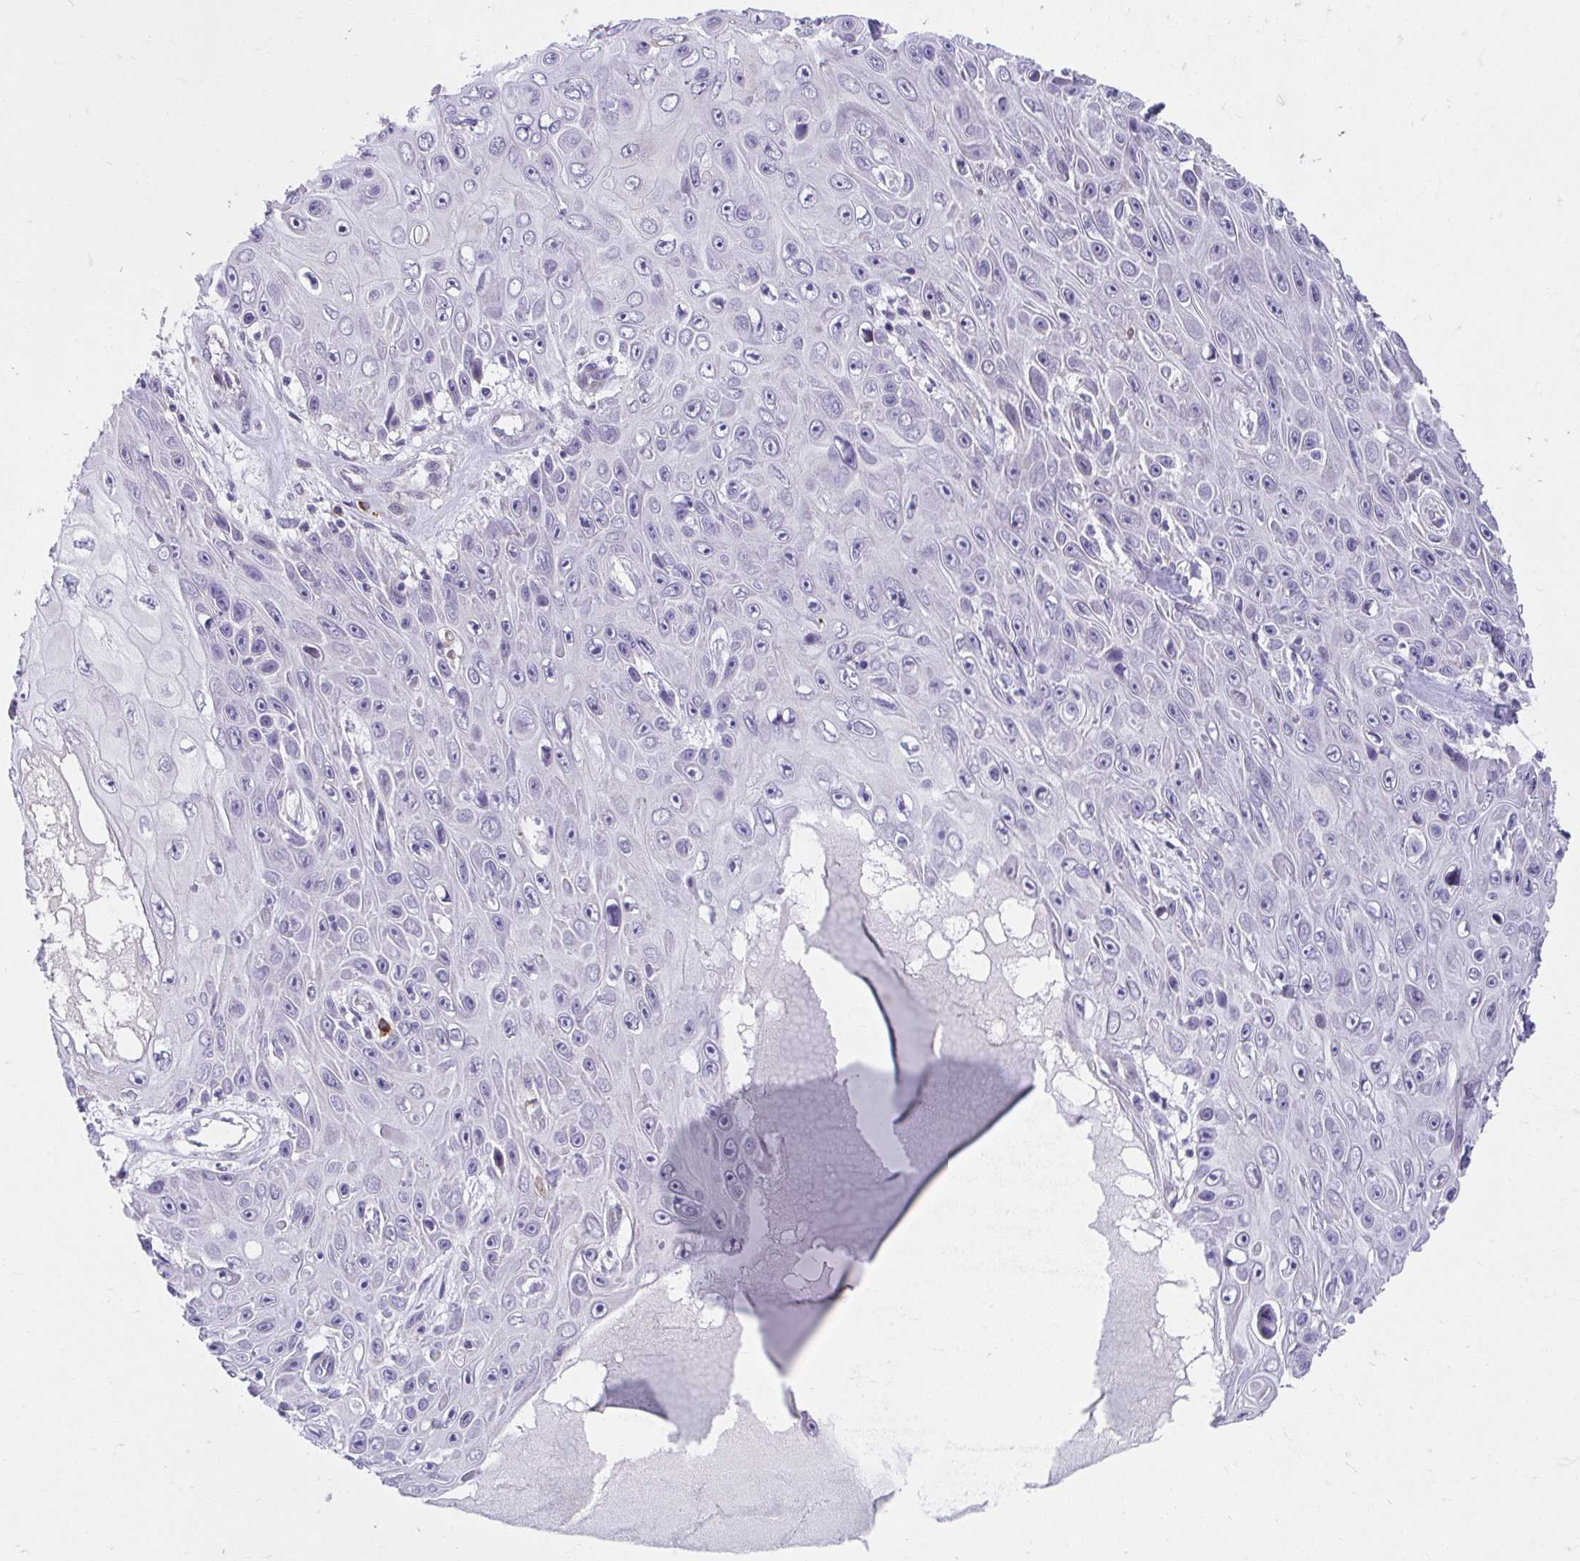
{"staining": {"intensity": "negative", "quantity": "none", "location": "none"}, "tissue": "skin cancer", "cell_type": "Tumor cells", "image_type": "cancer", "snomed": [{"axis": "morphology", "description": "Squamous cell carcinoma, NOS"}, {"axis": "topography", "description": "Skin"}], "caption": "DAB immunohistochemical staining of human skin squamous cell carcinoma demonstrates no significant positivity in tumor cells. The staining is performed using DAB brown chromogen with nuclei counter-stained in using hematoxylin.", "gene": "SLAMF7", "patient": {"sex": "male", "age": 82}}